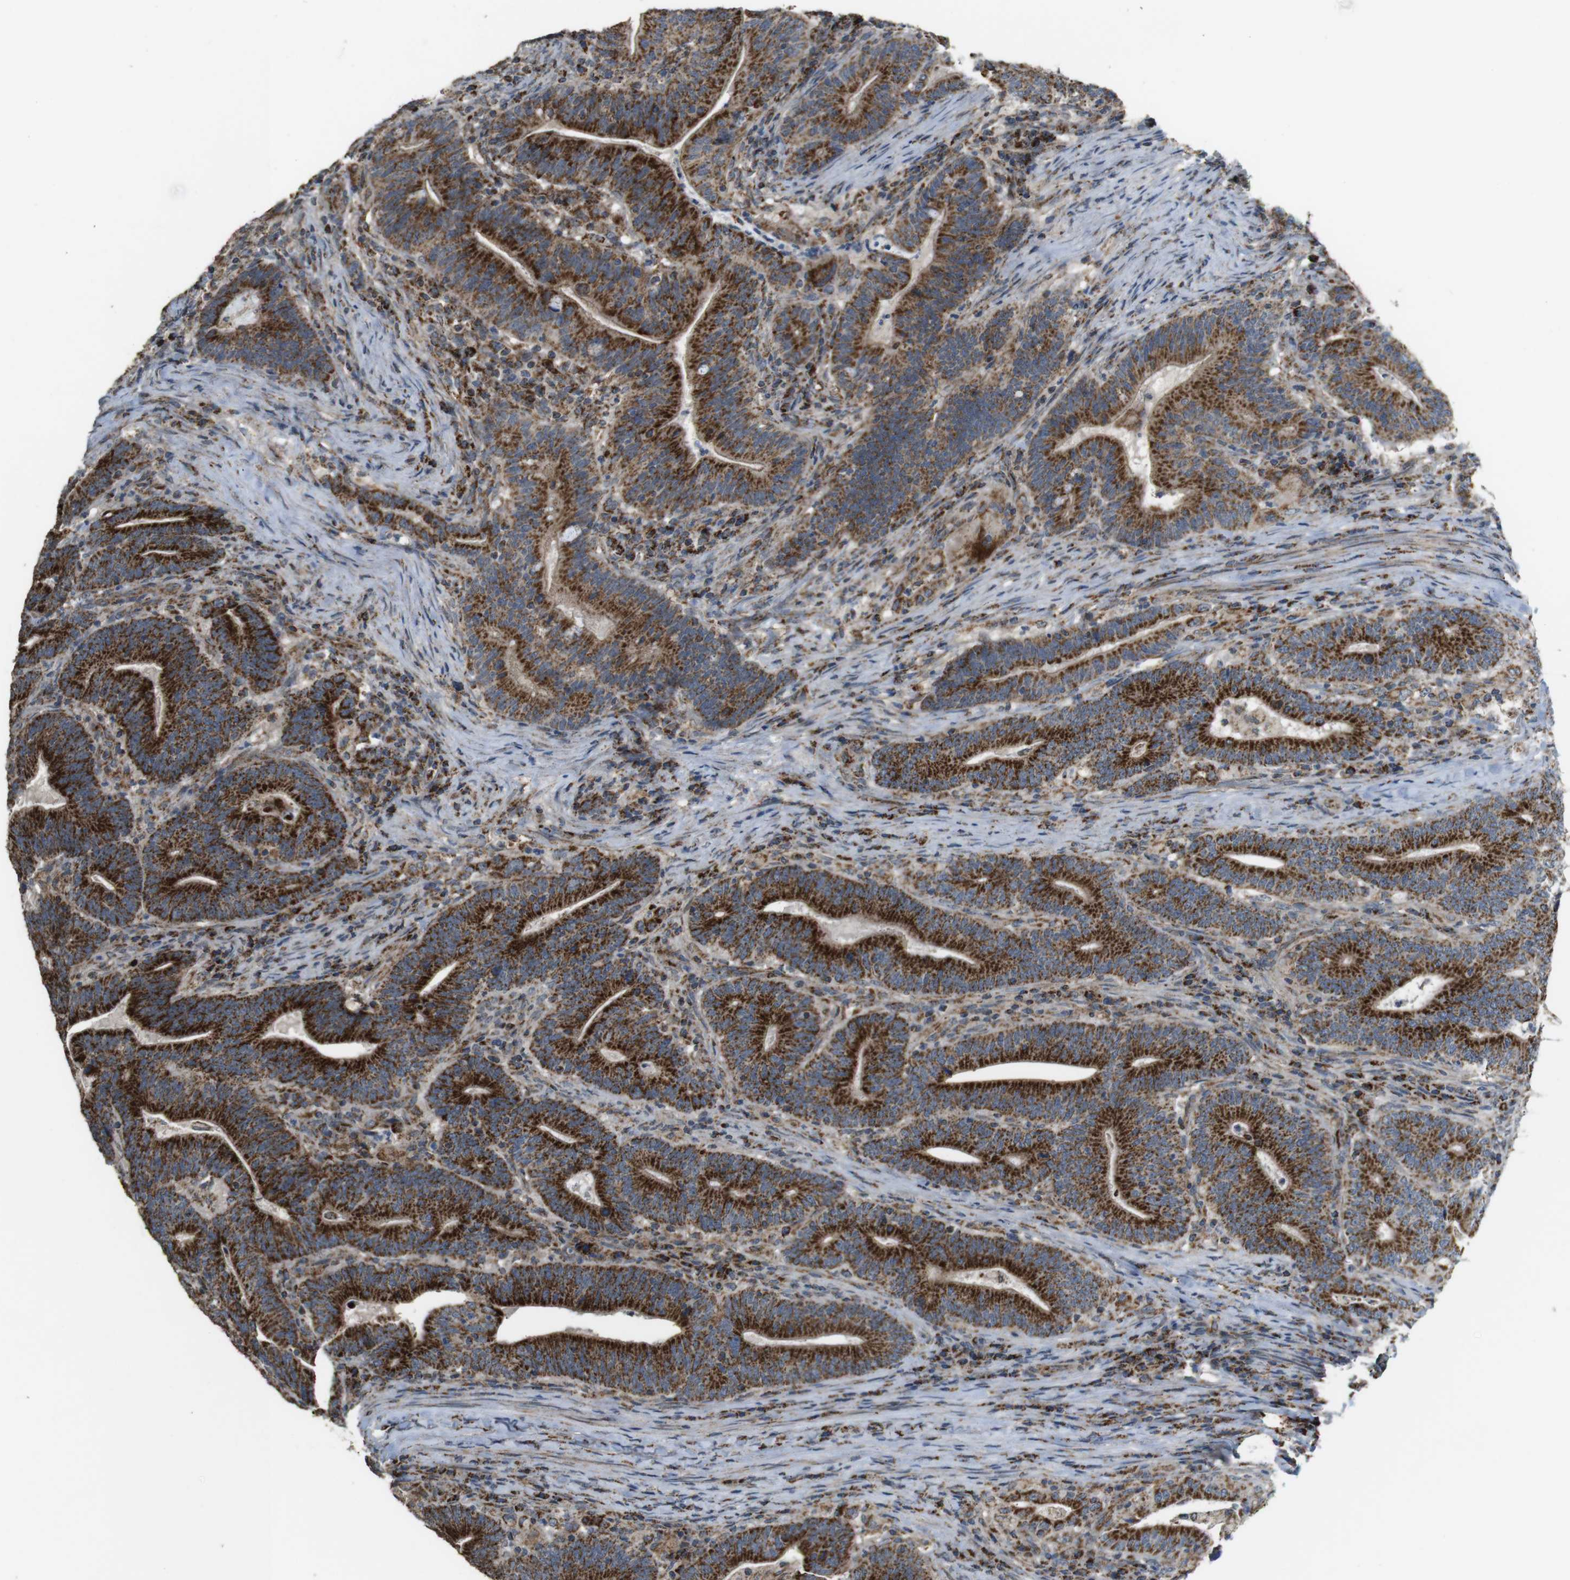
{"staining": {"intensity": "strong", "quantity": ">75%", "location": "cytoplasmic/membranous"}, "tissue": "colorectal cancer", "cell_type": "Tumor cells", "image_type": "cancer", "snomed": [{"axis": "morphology", "description": "Normal tissue, NOS"}, {"axis": "morphology", "description": "Adenocarcinoma, NOS"}, {"axis": "topography", "description": "Colon"}], "caption": "This is an image of immunohistochemistry staining of colorectal cancer (adenocarcinoma), which shows strong staining in the cytoplasmic/membranous of tumor cells.", "gene": "CALHM2", "patient": {"sex": "female", "age": 66}}